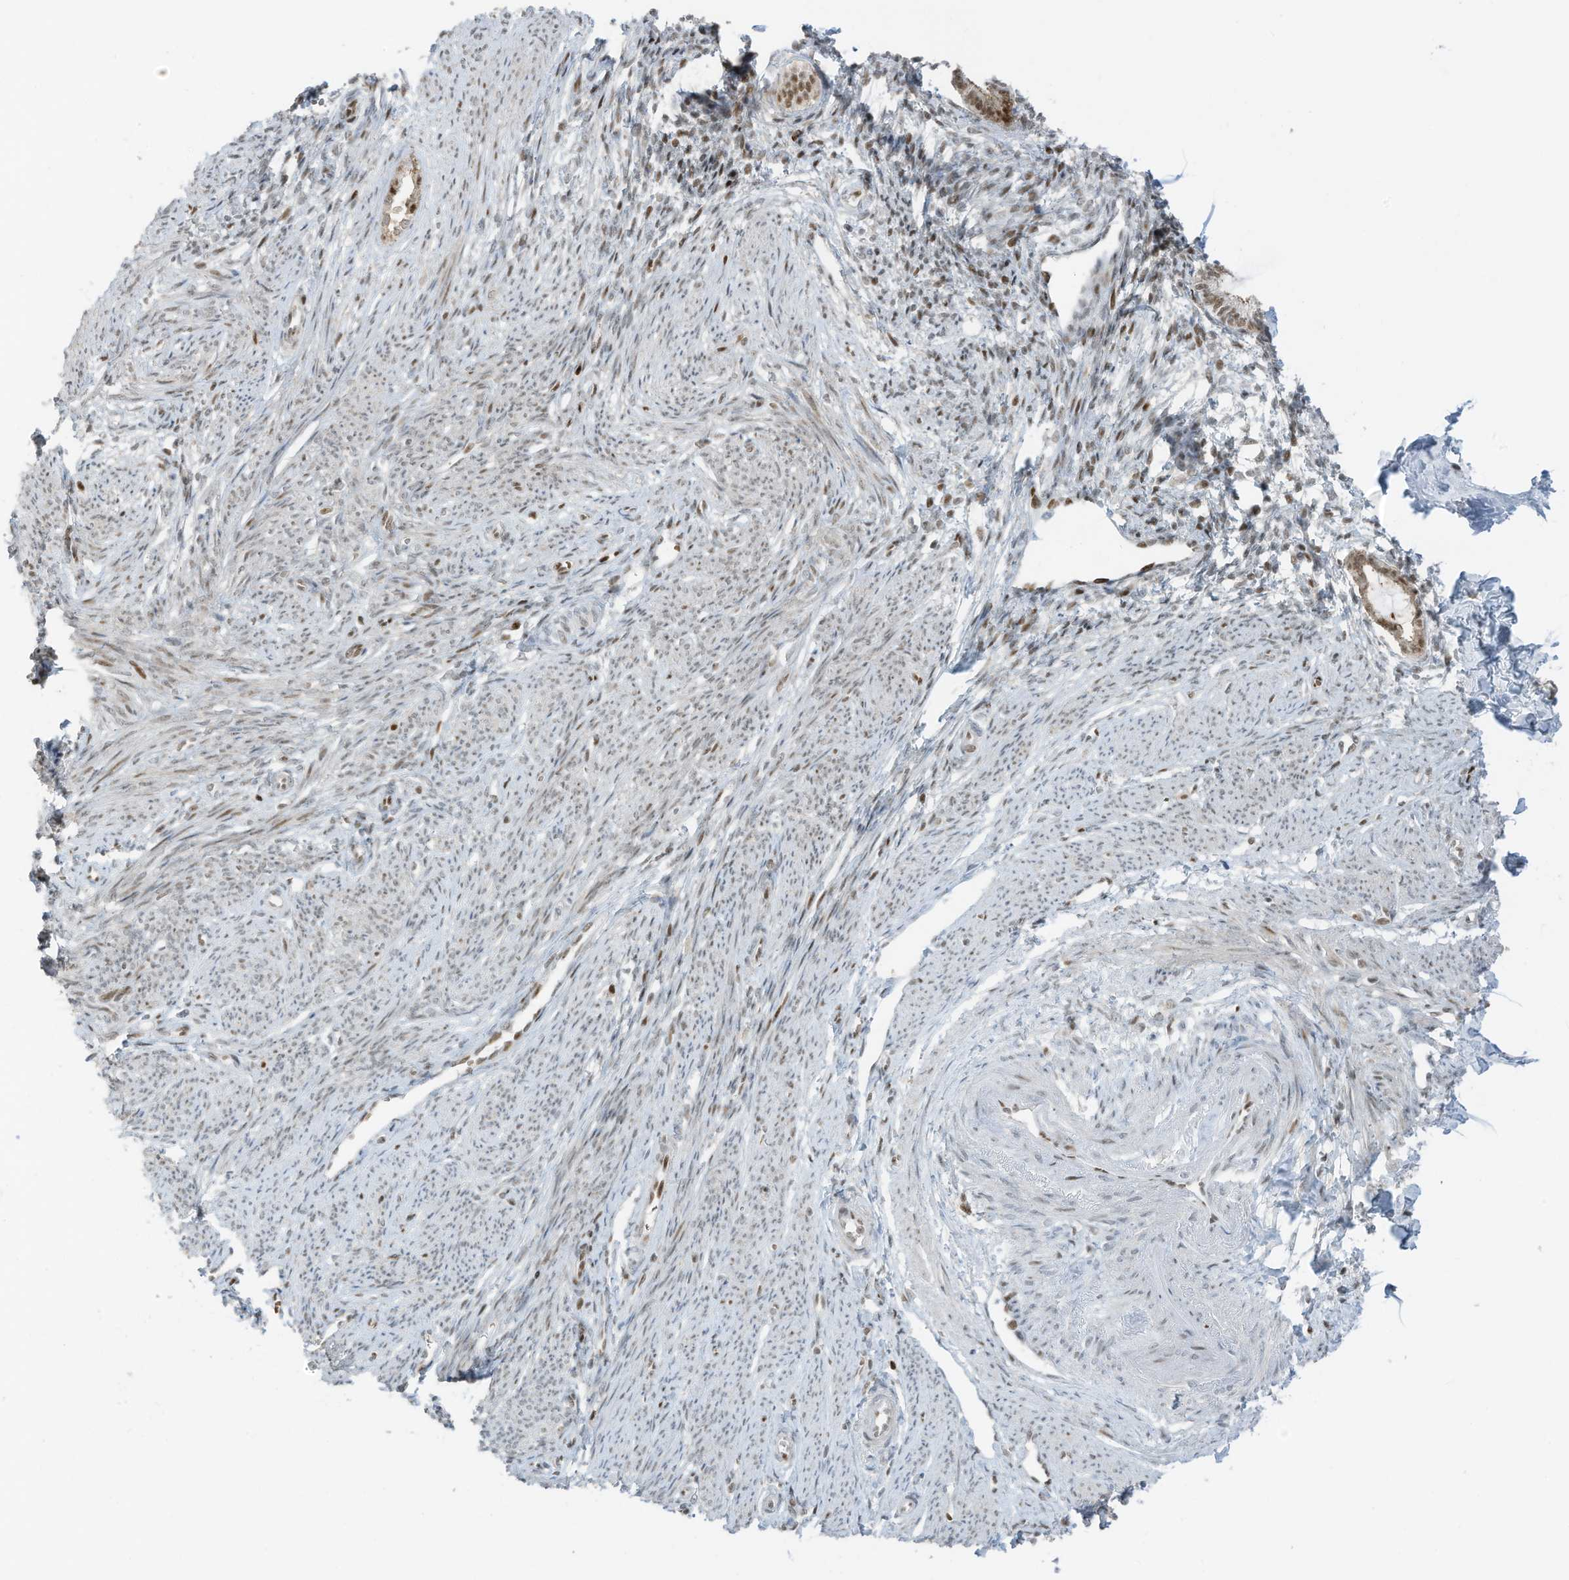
{"staining": {"intensity": "negative", "quantity": "none", "location": "none"}, "tissue": "endometrium", "cell_type": "Cells in endometrial stroma", "image_type": "normal", "snomed": [{"axis": "morphology", "description": "Normal tissue, NOS"}, {"axis": "topography", "description": "Endometrium"}], "caption": "DAB immunohistochemical staining of benign human endometrium displays no significant positivity in cells in endometrial stroma. (DAB (3,3'-diaminobenzidine) immunohistochemistry (IHC) visualized using brightfield microscopy, high magnification).", "gene": "ZCWPW2", "patient": {"sex": "female", "age": 56}}